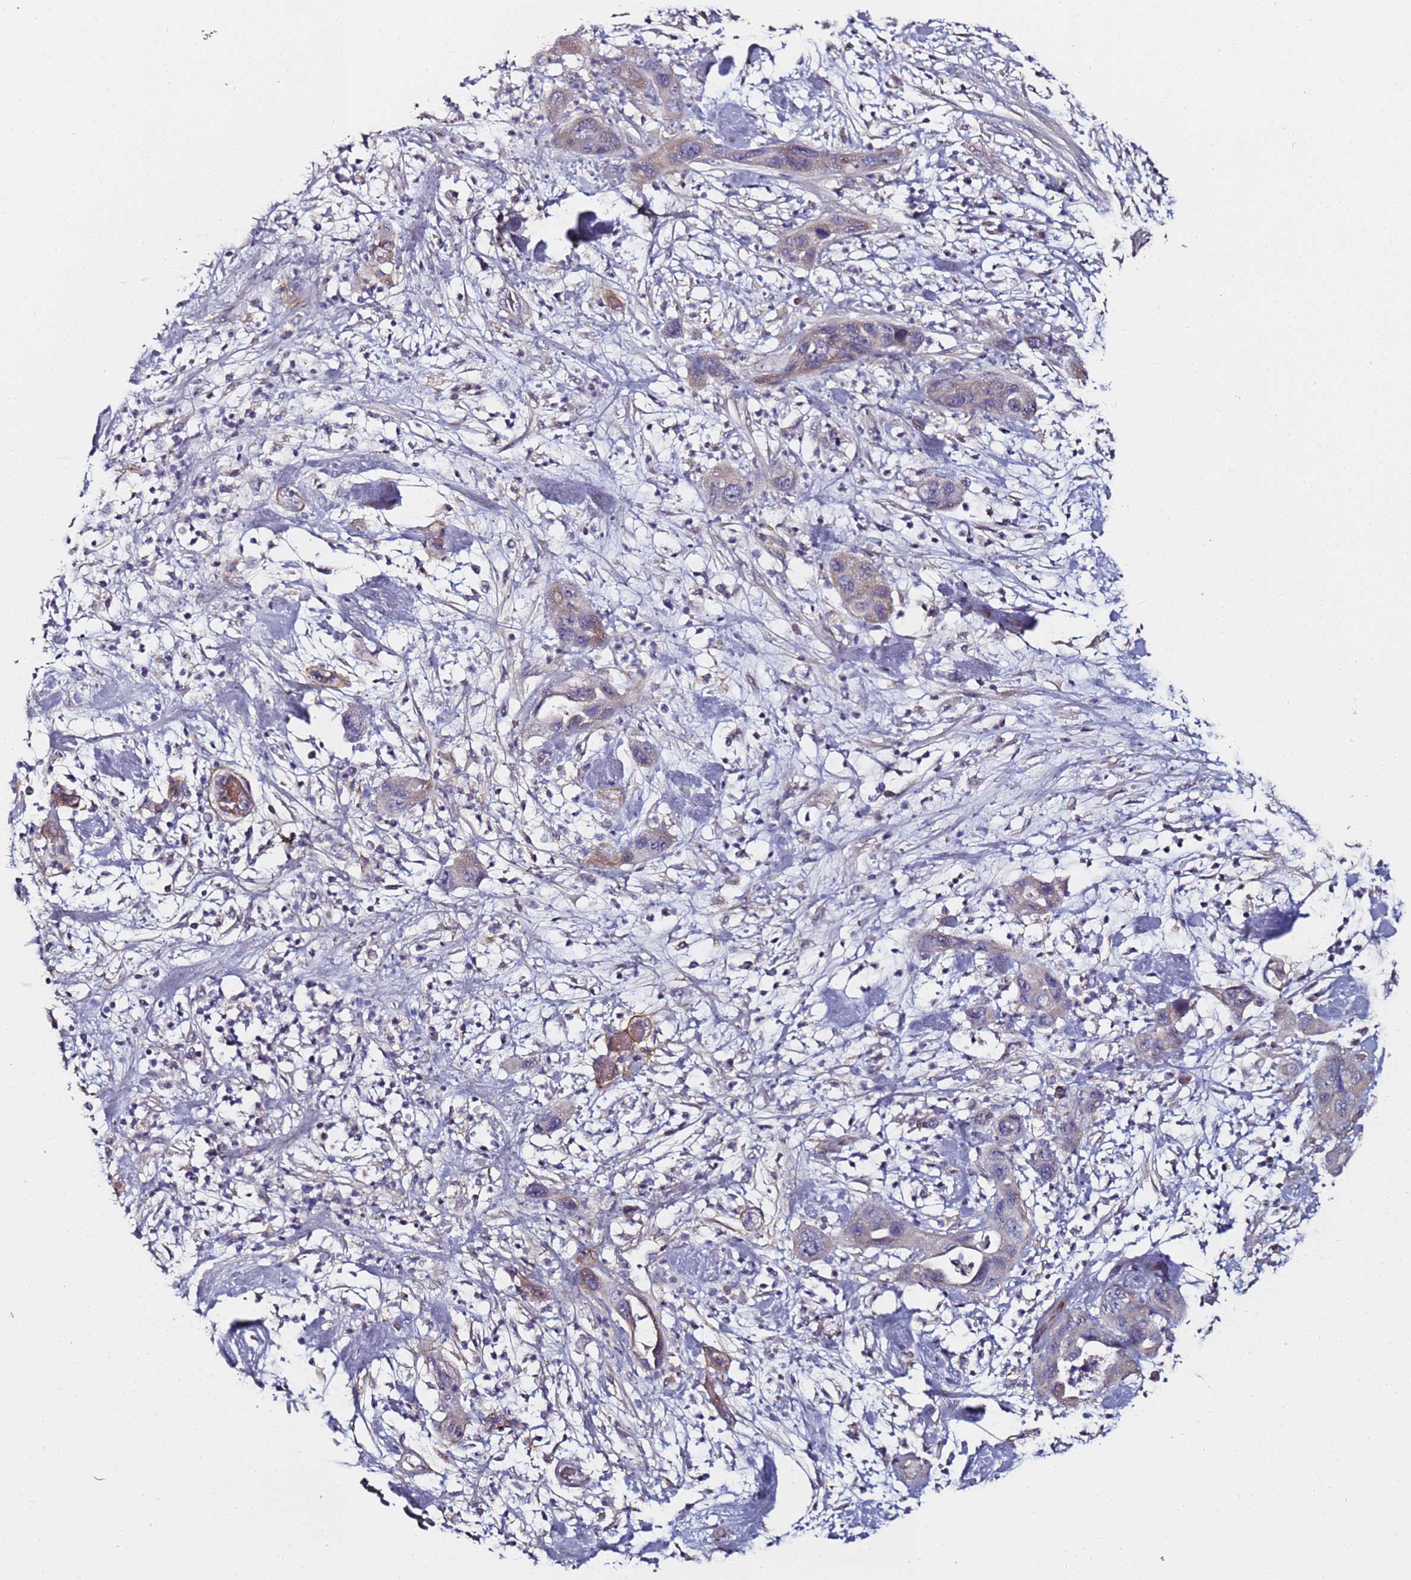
{"staining": {"intensity": "weak", "quantity": "<25%", "location": "cytoplasmic/membranous"}, "tissue": "pancreatic cancer", "cell_type": "Tumor cells", "image_type": "cancer", "snomed": [{"axis": "morphology", "description": "Adenocarcinoma, NOS"}, {"axis": "topography", "description": "Pancreas"}], "caption": "High power microscopy micrograph of an IHC micrograph of pancreatic cancer (adenocarcinoma), revealing no significant staining in tumor cells.", "gene": "C3orf80", "patient": {"sex": "female", "age": 71}}